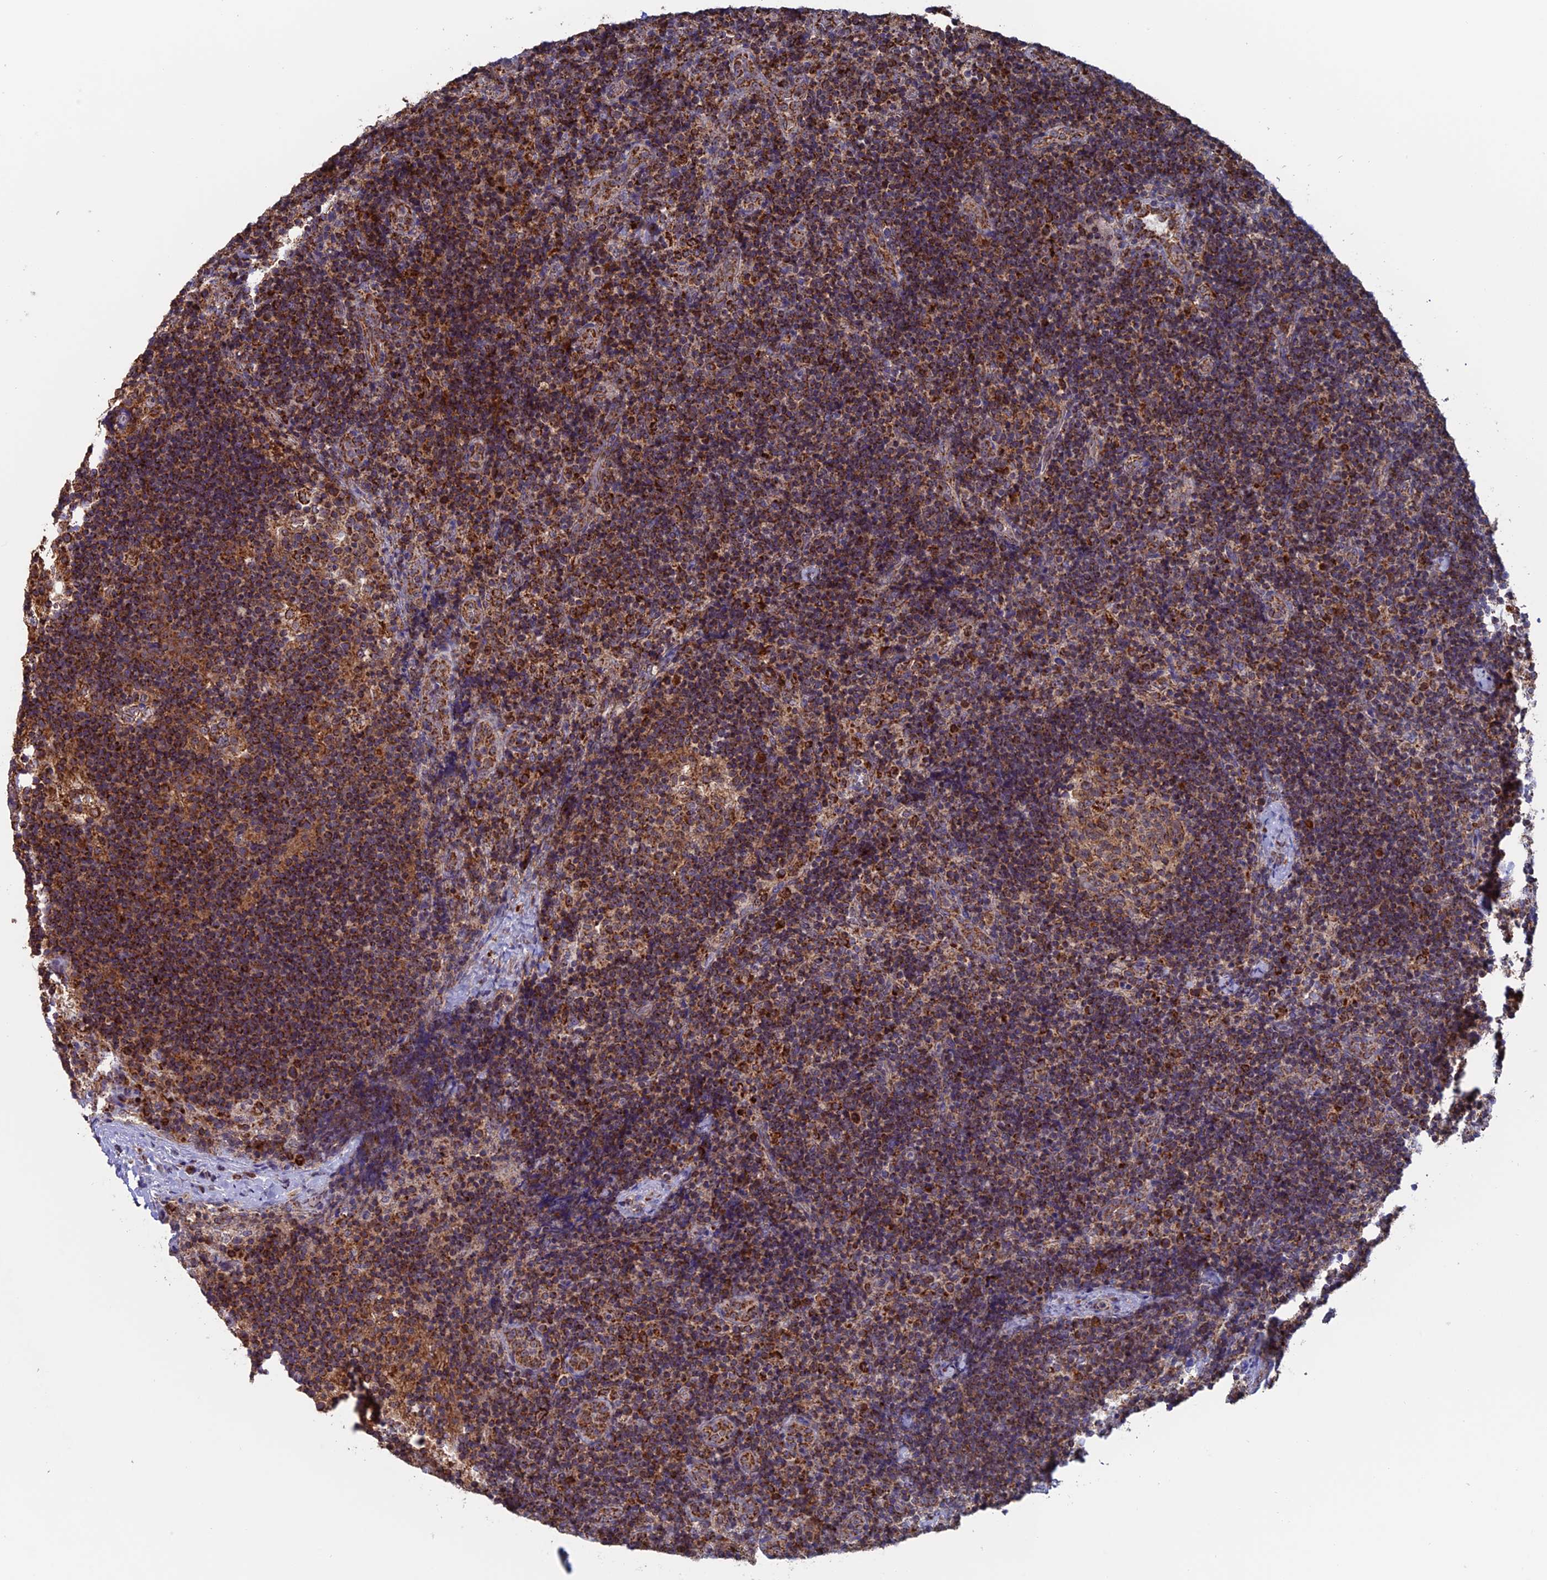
{"staining": {"intensity": "moderate", "quantity": ">75%", "location": "cytoplasmic/membranous"}, "tissue": "lymph node", "cell_type": "Germinal center cells", "image_type": "normal", "snomed": [{"axis": "morphology", "description": "Normal tissue, NOS"}, {"axis": "topography", "description": "Lymph node"}], "caption": "Protein expression analysis of normal lymph node displays moderate cytoplasmic/membranous positivity in about >75% of germinal center cells. The protein is stained brown, and the nuclei are stained in blue (DAB (3,3'-diaminobenzidine) IHC with brightfield microscopy, high magnification).", "gene": "DTYMK", "patient": {"sex": "female", "age": 22}}